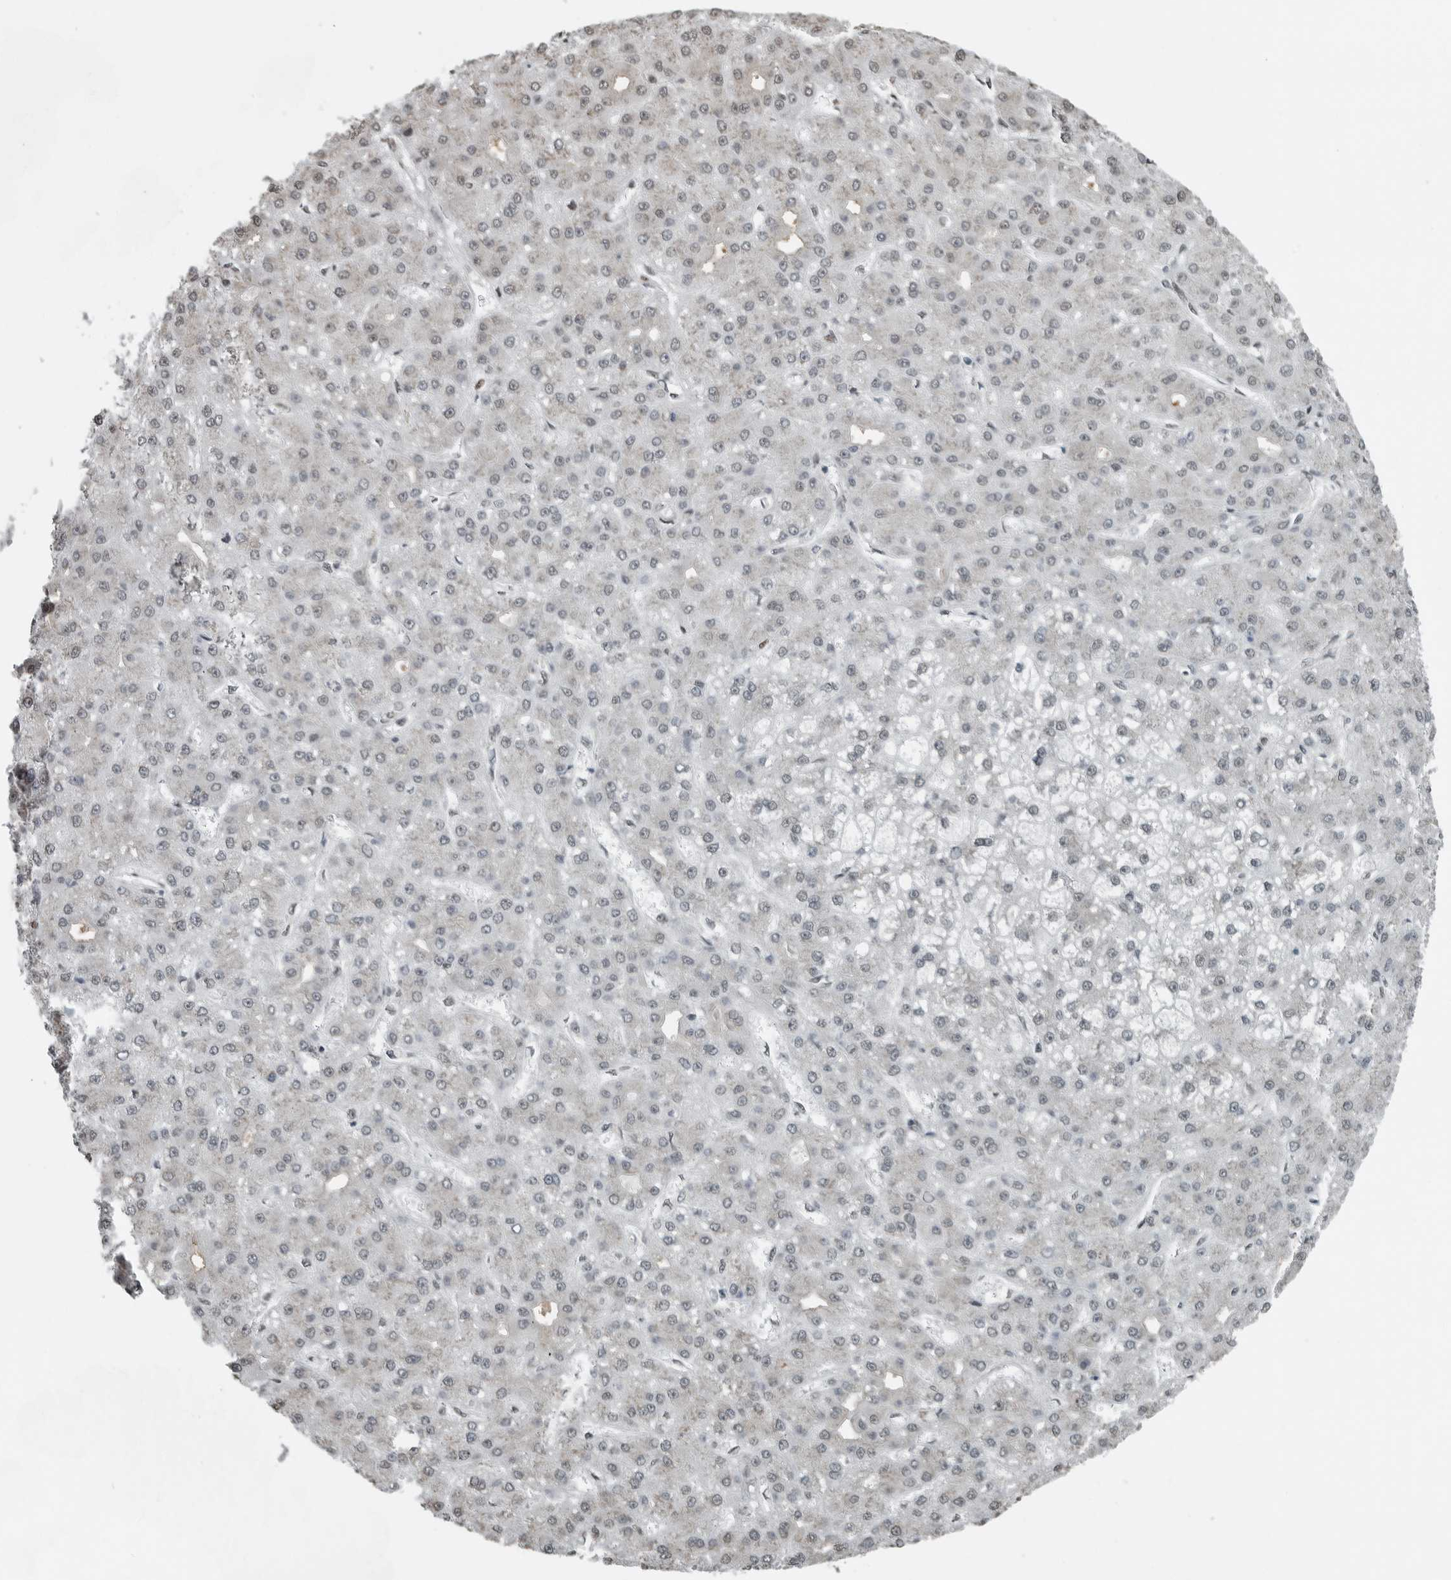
{"staining": {"intensity": "negative", "quantity": "none", "location": "none"}, "tissue": "liver cancer", "cell_type": "Tumor cells", "image_type": "cancer", "snomed": [{"axis": "morphology", "description": "Carcinoma, Hepatocellular, NOS"}, {"axis": "topography", "description": "Liver"}], "caption": "Liver hepatocellular carcinoma was stained to show a protein in brown. There is no significant positivity in tumor cells.", "gene": "TGS1", "patient": {"sex": "male", "age": 67}}